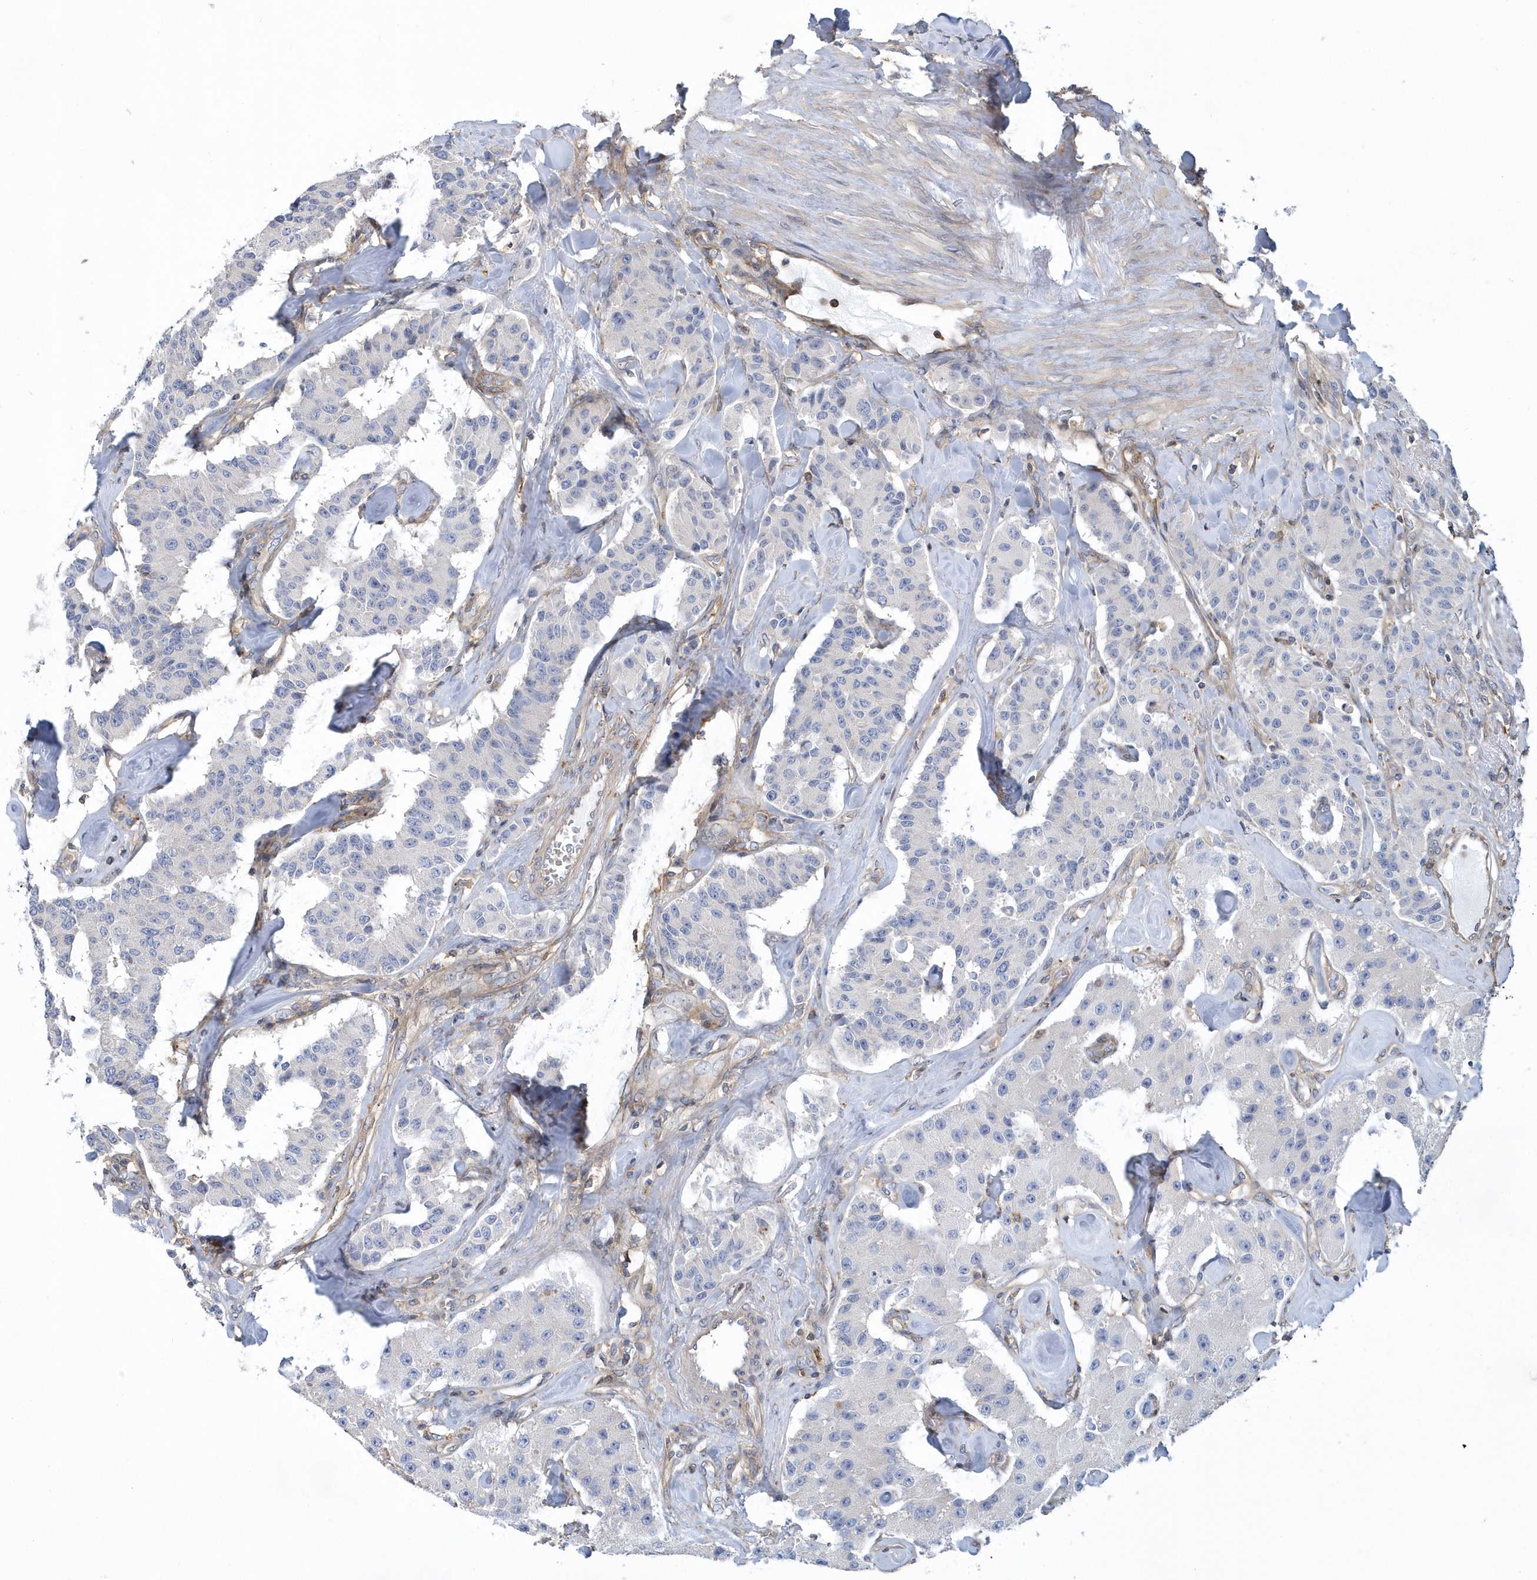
{"staining": {"intensity": "negative", "quantity": "none", "location": "none"}, "tissue": "carcinoid", "cell_type": "Tumor cells", "image_type": "cancer", "snomed": [{"axis": "morphology", "description": "Carcinoid, malignant, NOS"}, {"axis": "topography", "description": "Pancreas"}], "caption": "Immunohistochemistry micrograph of neoplastic tissue: human carcinoid (malignant) stained with DAB (3,3'-diaminobenzidine) reveals no significant protein staining in tumor cells.", "gene": "ARAP2", "patient": {"sex": "male", "age": 41}}